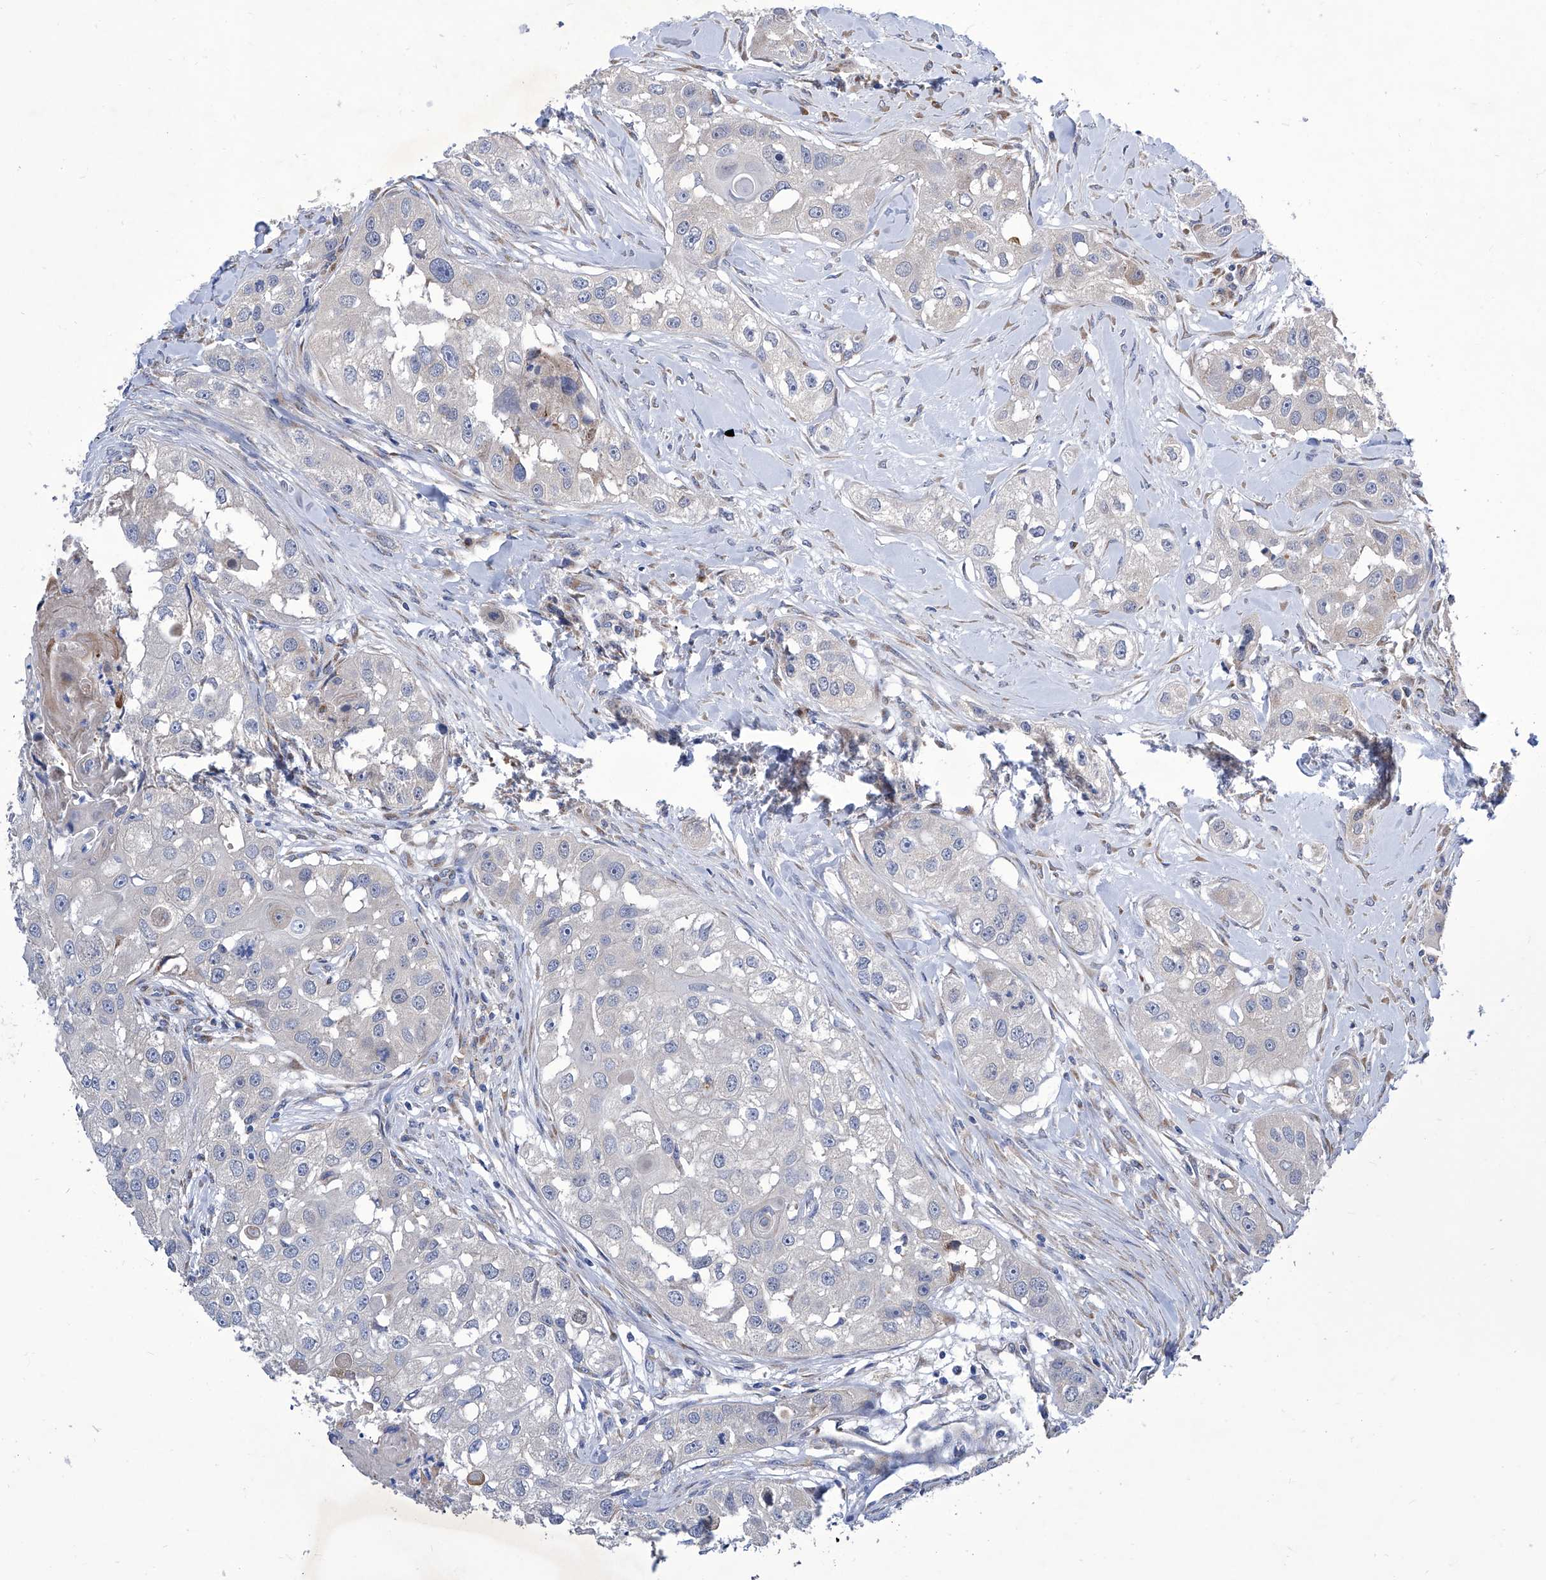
{"staining": {"intensity": "negative", "quantity": "none", "location": "none"}, "tissue": "head and neck cancer", "cell_type": "Tumor cells", "image_type": "cancer", "snomed": [{"axis": "morphology", "description": "Normal tissue, NOS"}, {"axis": "morphology", "description": "Squamous cell carcinoma, NOS"}, {"axis": "topography", "description": "Skeletal muscle"}, {"axis": "topography", "description": "Head-Neck"}], "caption": "DAB (3,3'-diaminobenzidine) immunohistochemical staining of human head and neck cancer displays no significant expression in tumor cells.", "gene": "TJAP1", "patient": {"sex": "male", "age": 51}}